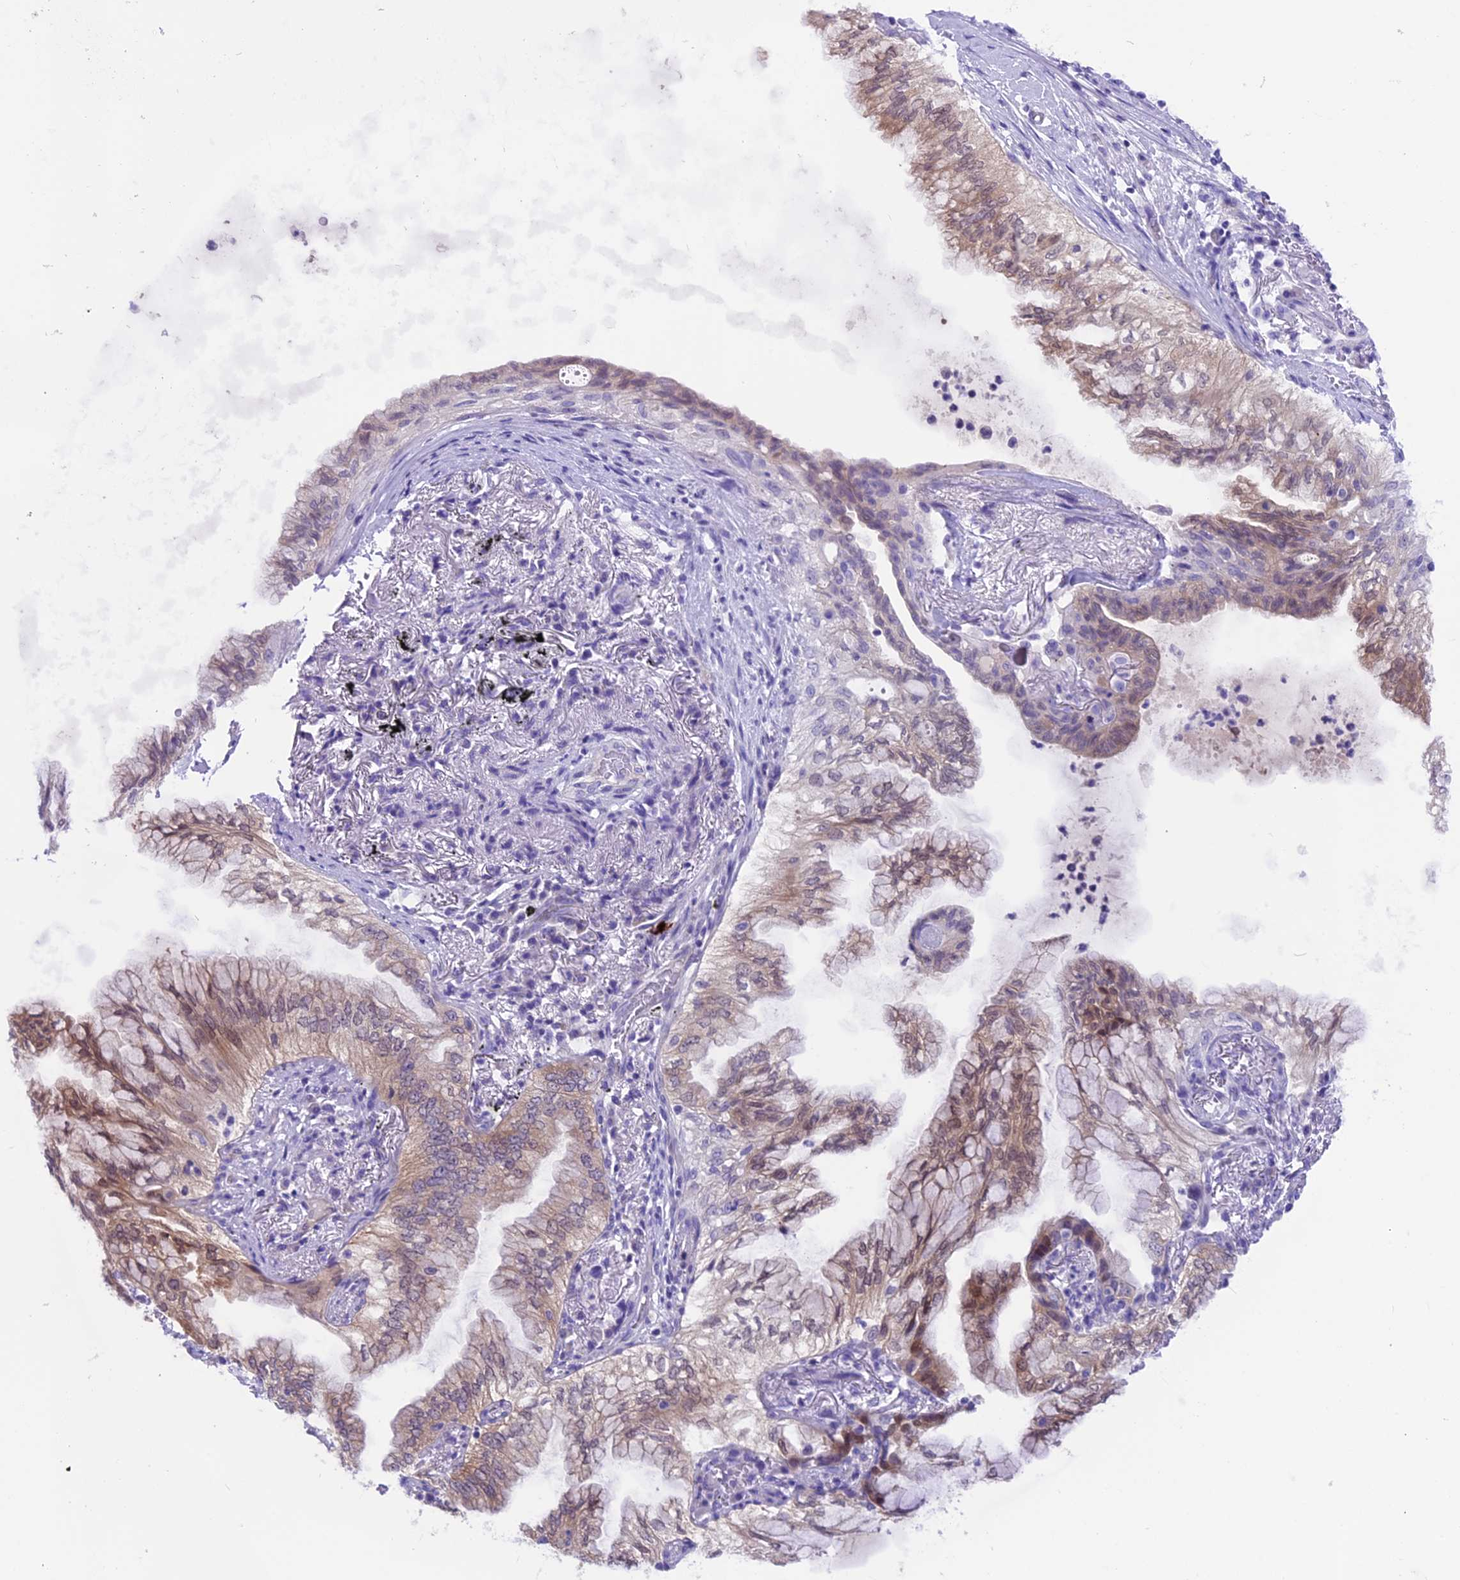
{"staining": {"intensity": "weak", "quantity": "<25%", "location": "cytoplasmic/membranous"}, "tissue": "lung cancer", "cell_type": "Tumor cells", "image_type": "cancer", "snomed": [{"axis": "morphology", "description": "Adenocarcinoma, NOS"}, {"axis": "topography", "description": "Lung"}], "caption": "High power microscopy micrograph of an IHC micrograph of lung cancer (adenocarcinoma), revealing no significant positivity in tumor cells.", "gene": "PRR15", "patient": {"sex": "female", "age": 70}}